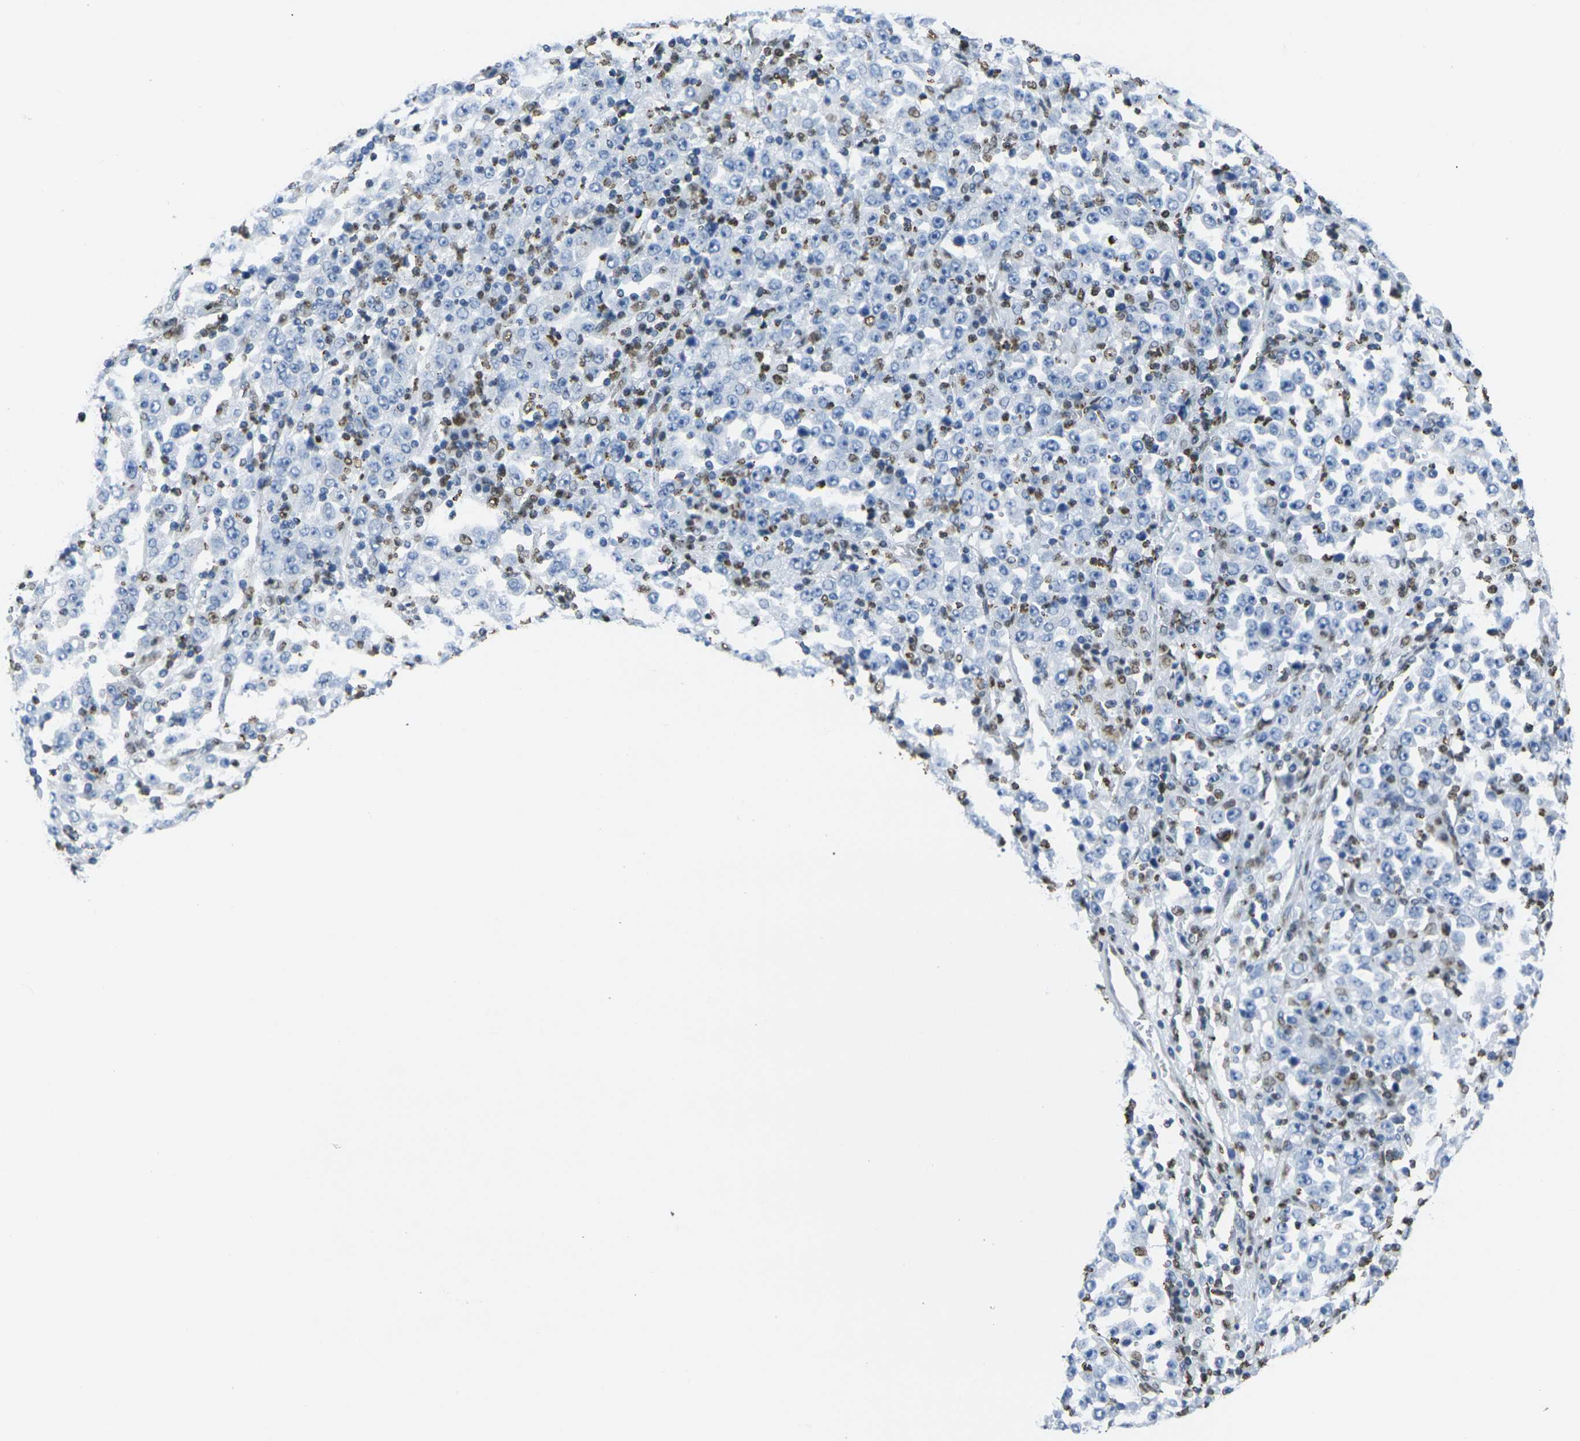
{"staining": {"intensity": "negative", "quantity": "none", "location": "none"}, "tissue": "stomach cancer", "cell_type": "Tumor cells", "image_type": "cancer", "snomed": [{"axis": "morphology", "description": "Normal tissue, NOS"}, {"axis": "morphology", "description": "Adenocarcinoma, NOS"}, {"axis": "topography", "description": "Stomach, upper"}, {"axis": "topography", "description": "Stomach"}], "caption": "DAB immunohistochemical staining of human stomach adenocarcinoma demonstrates no significant positivity in tumor cells.", "gene": "DRAXIN", "patient": {"sex": "male", "age": 59}}